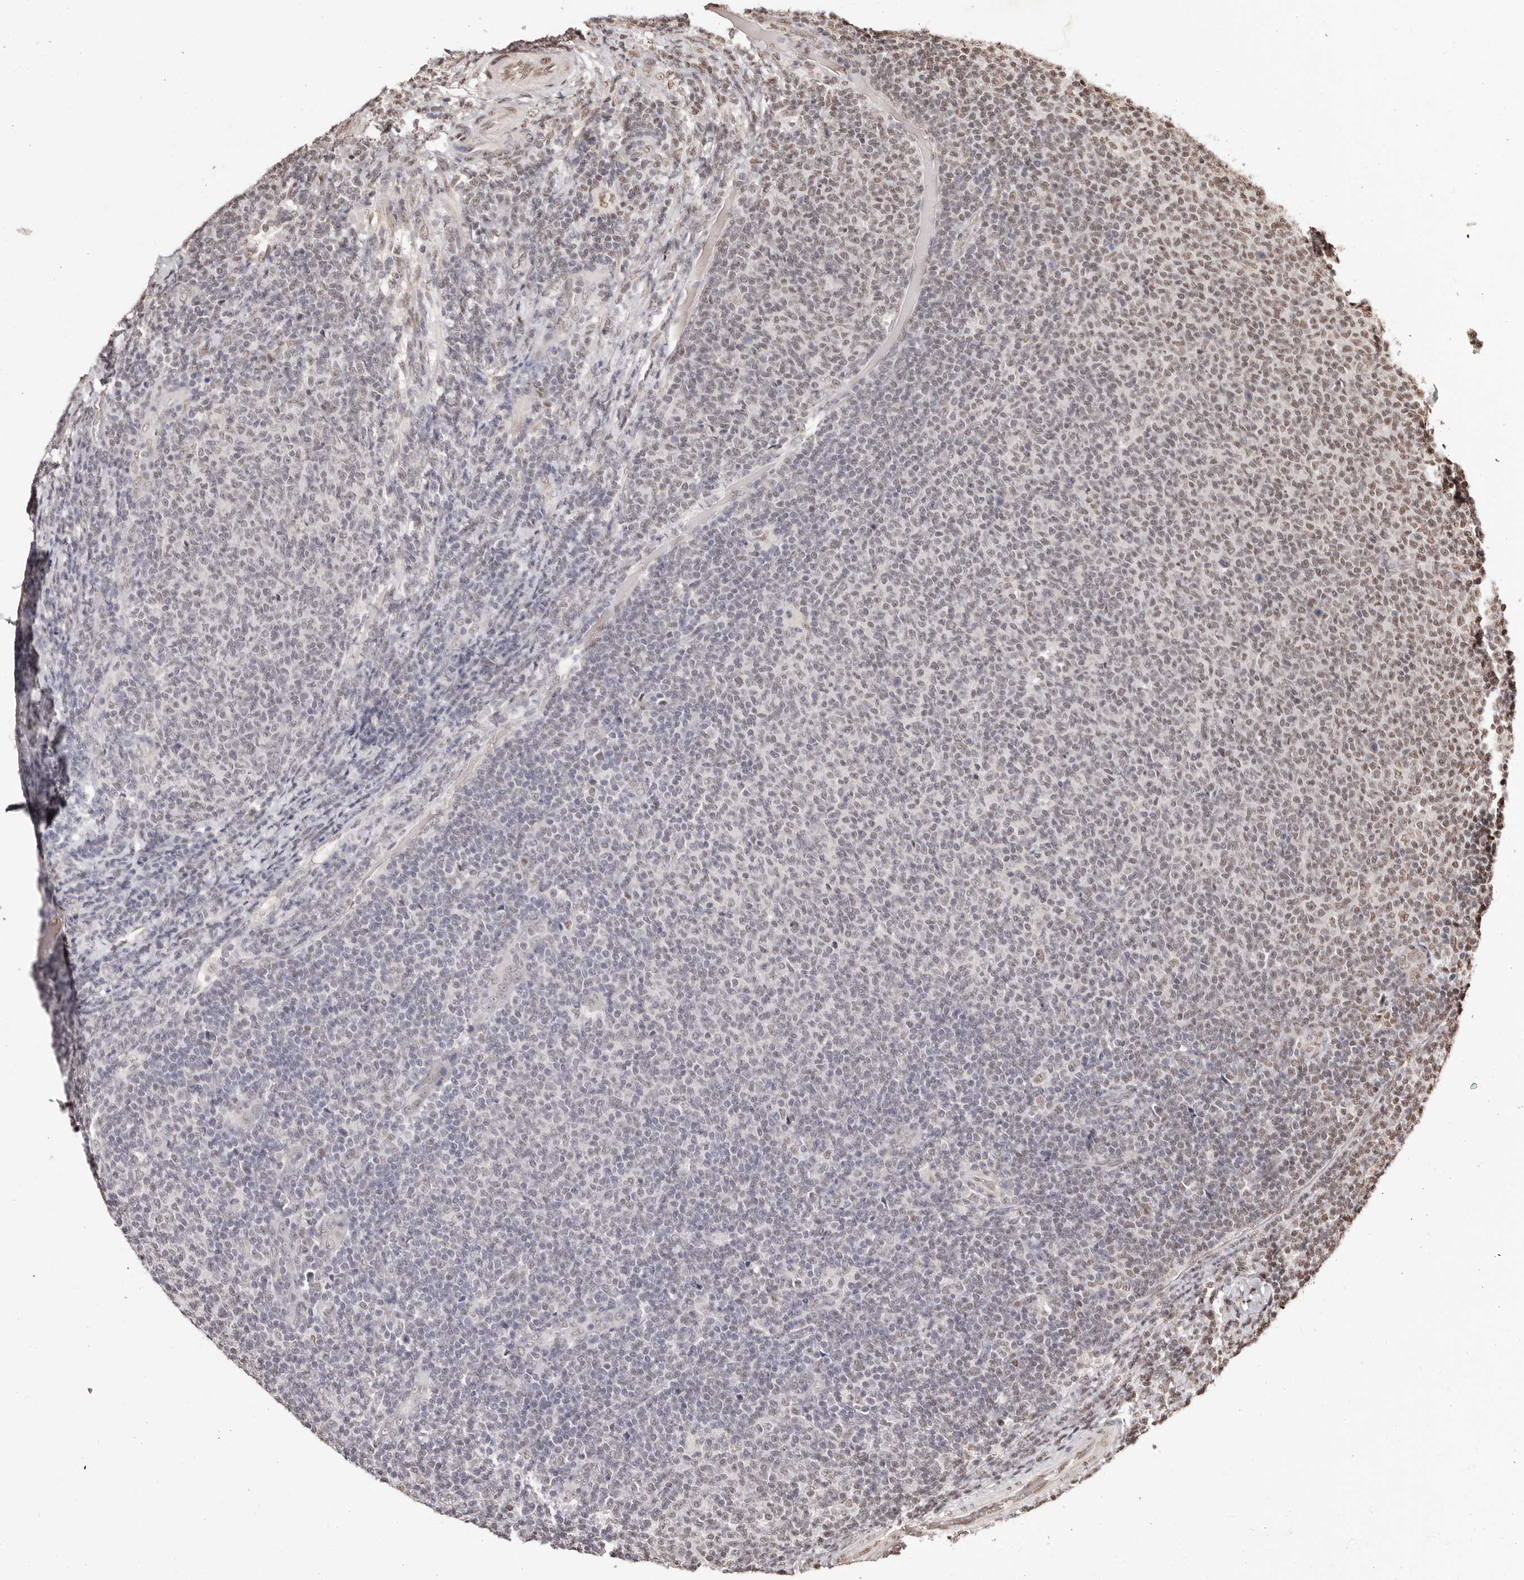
{"staining": {"intensity": "moderate", "quantity": "<25%", "location": "nuclear"}, "tissue": "lymphoma", "cell_type": "Tumor cells", "image_type": "cancer", "snomed": [{"axis": "morphology", "description": "Malignant lymphoma, non-Hodgkin's type, Low grade"}, {"axis": "topography", "description": "Lymph node"}], "caption": "Approximately <25% of tumor cells in human malignant lymphoma, non-Hodgkin's type (low-grade) reveal moderate nuclear protein staining as visualized by brown immunohistochemical staining.", "gene": "BICRAL", "patient": {"sex": "male", "age": 66}}